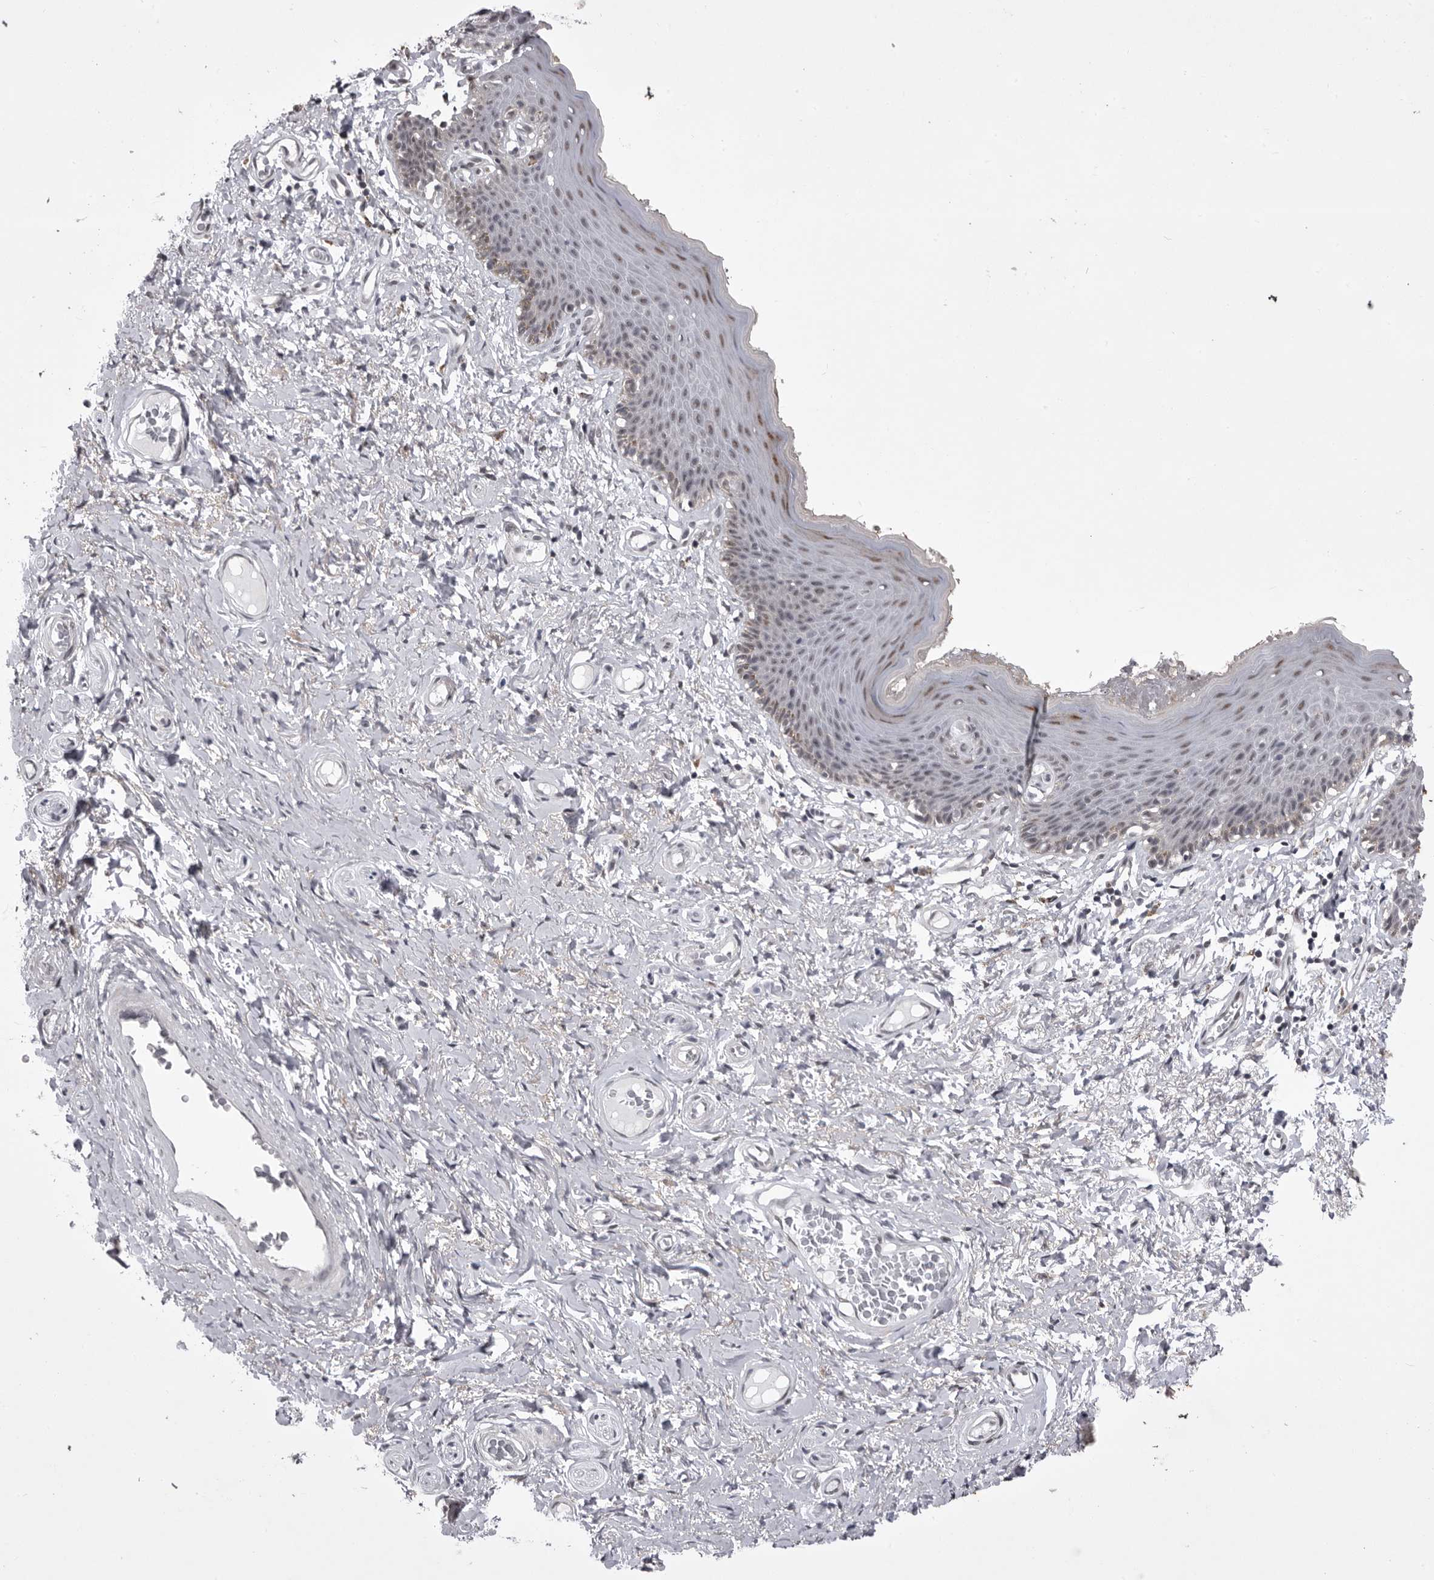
{"staining": {"intensity": "weak", "quantity": "25%-75%", "location": "nuclear"}, "tissue": "skin", "cell_type": "Epidermal cells", "image_type": "normal", "snomed": [{"axis": "morphology", "description": "Normal tissue, NOS"}, {"axis": "topography", "description": "Vulva"}], "caption": "There is low levels of weak nuclear staining in epidermal cells of unremarkable skin, as demonstrated by immunohistochemical staining (brown color).", "gene": "PRPF3", "patient": {"sex": "female", "age": 66}}